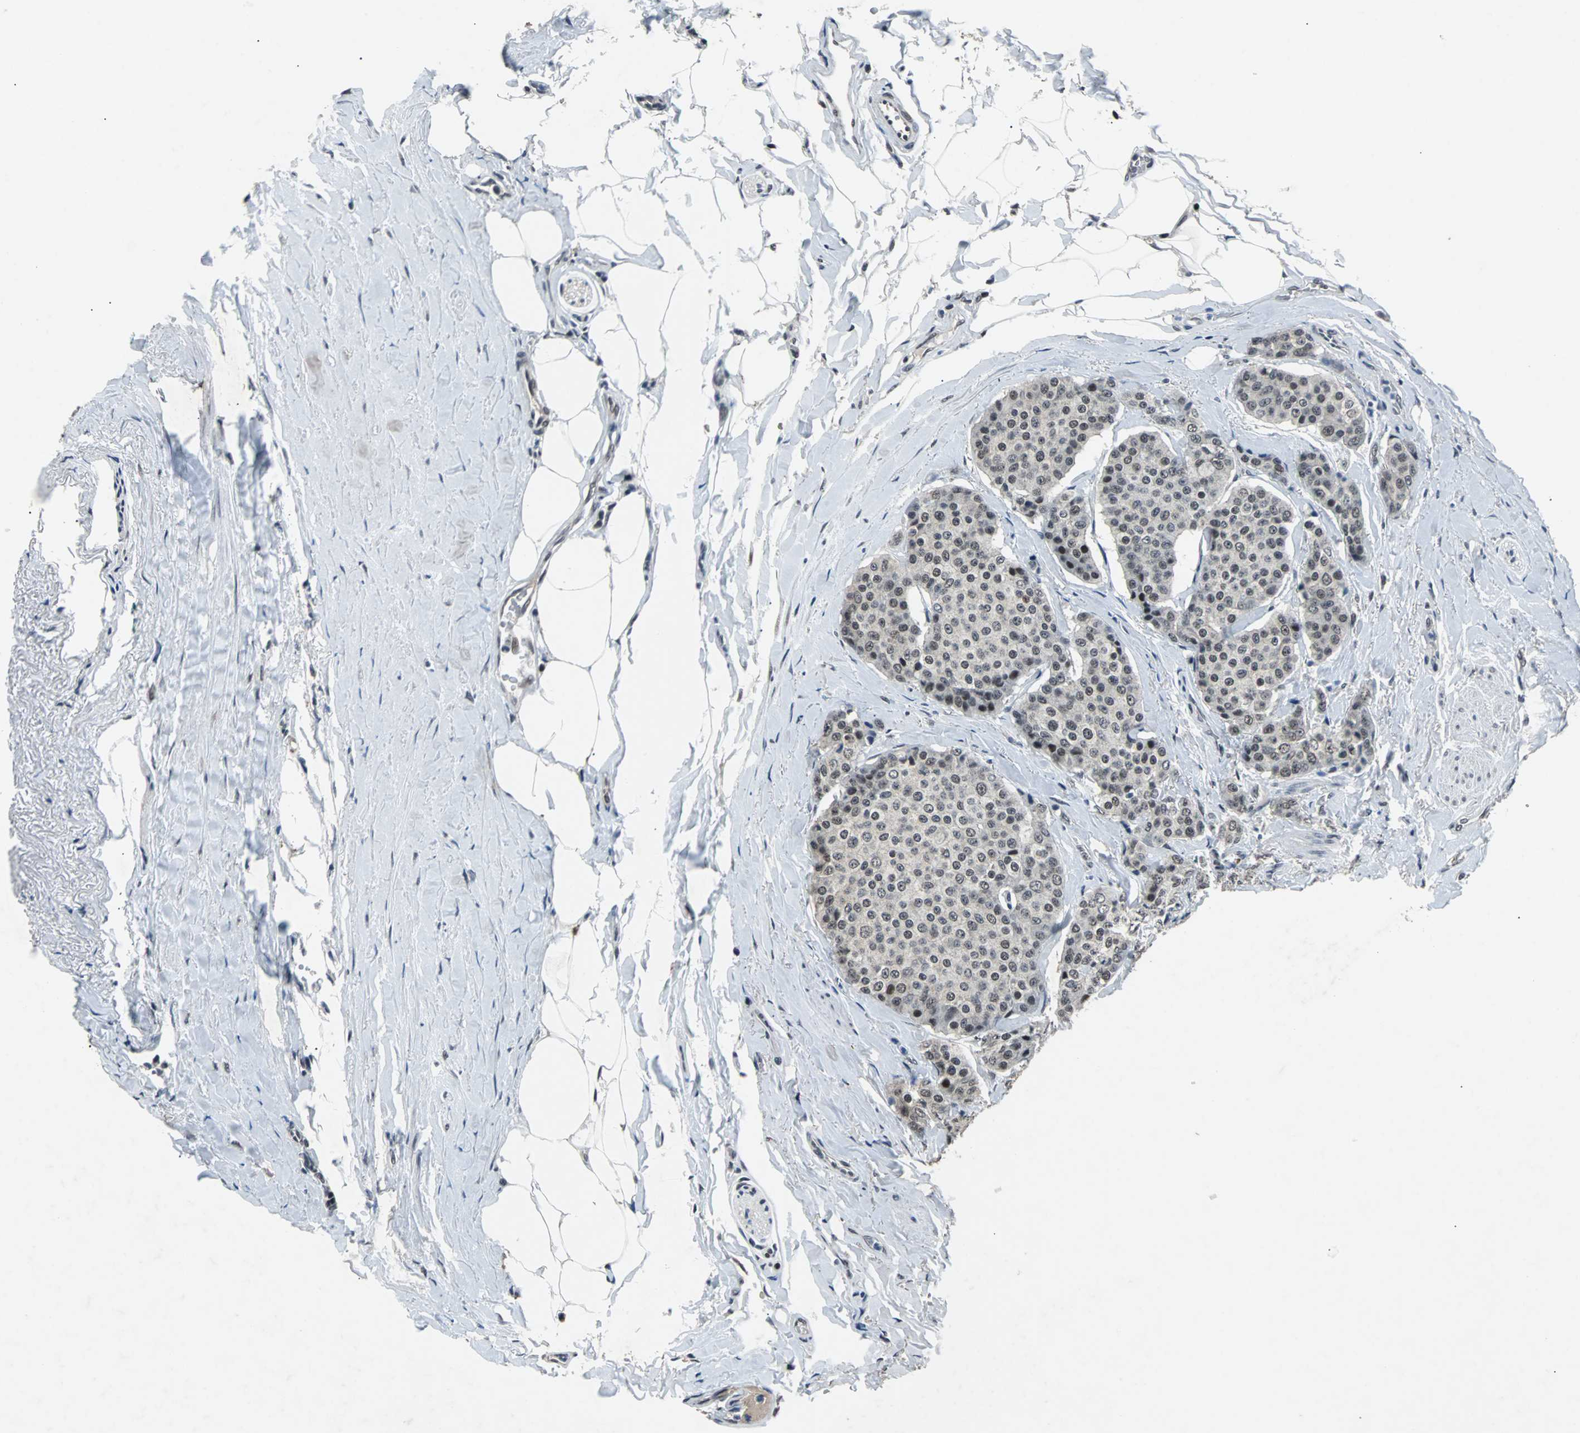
{"staining": {"intensity": "weak", "quantity": "<25%", "location": "nuclear"}, "tissue": "carcinoid", "cell_type": "Tumor cells", "image_type": "cancer", "snomed": [{"axis": "morphology", "description": "Carcinoid, malignant, NOS"}, {"axis": "topography", "description": "Colon"}], "caption": "A high-resolution micrograph shows immunohistochemistry staining of carcinoid, which exhibits no significant positivity in tumor cells.", "gene": "USP28", "patient": {"sex": "female", "age": 61}}